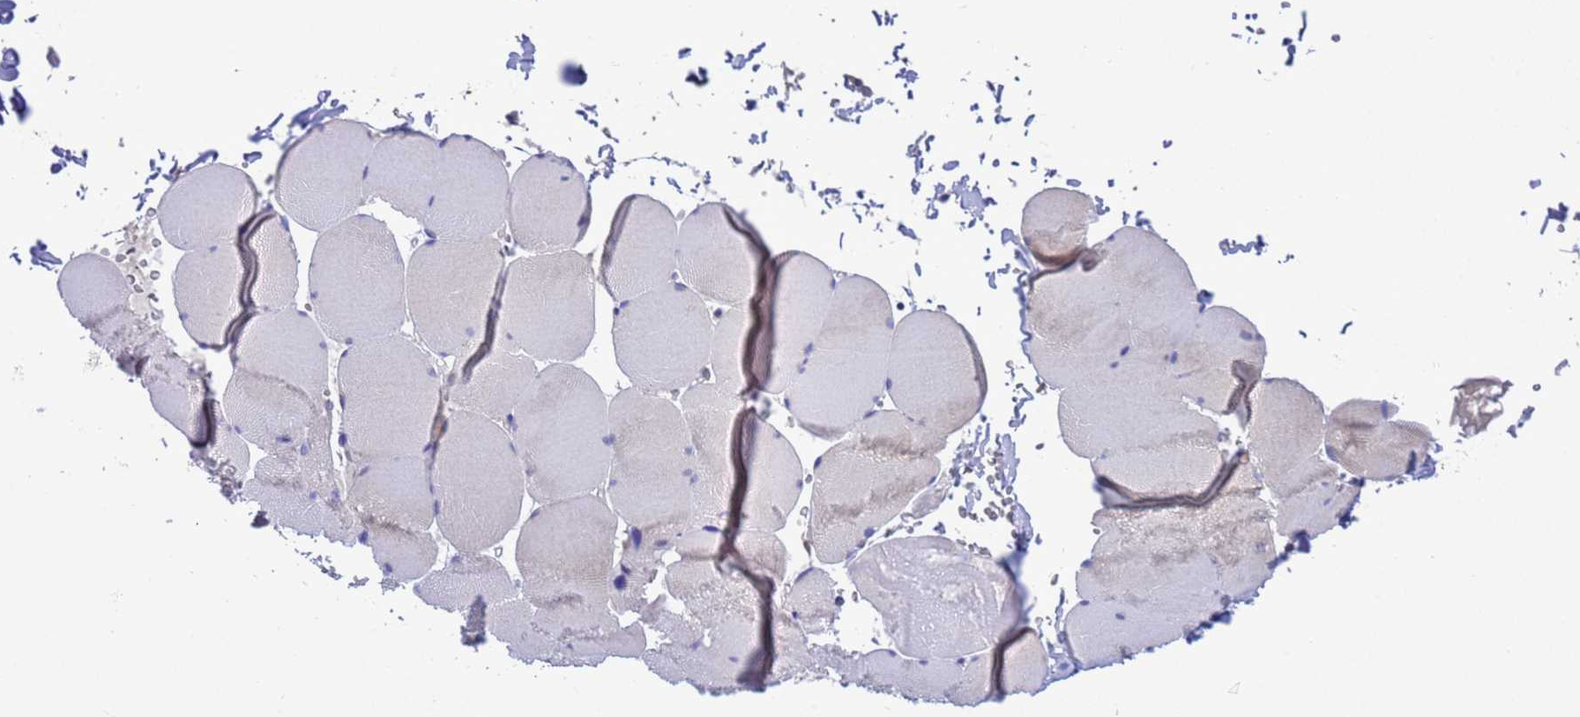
{"staining": {"intensity": "weak", "quantity": "<25%", "location": "cytoplasmic/membranous"}, "tissue": "skeletal muscle", "cell_type": "Myocytes", "image_type": "normal", "snomed": [{"axis": "morphology", "description": "Normal tissue, NOS"}, {"axis": "topography", "description": "Skeletal muscle"}, {"axis": "topography", "description": "Head-Neck"}], "caption": "Immunohistochemical staining of normal human skeletal muscle displays no significant staining in myocytes.", "gene": "ZNF461", "patient": {"sex": "male", "age": 66}}